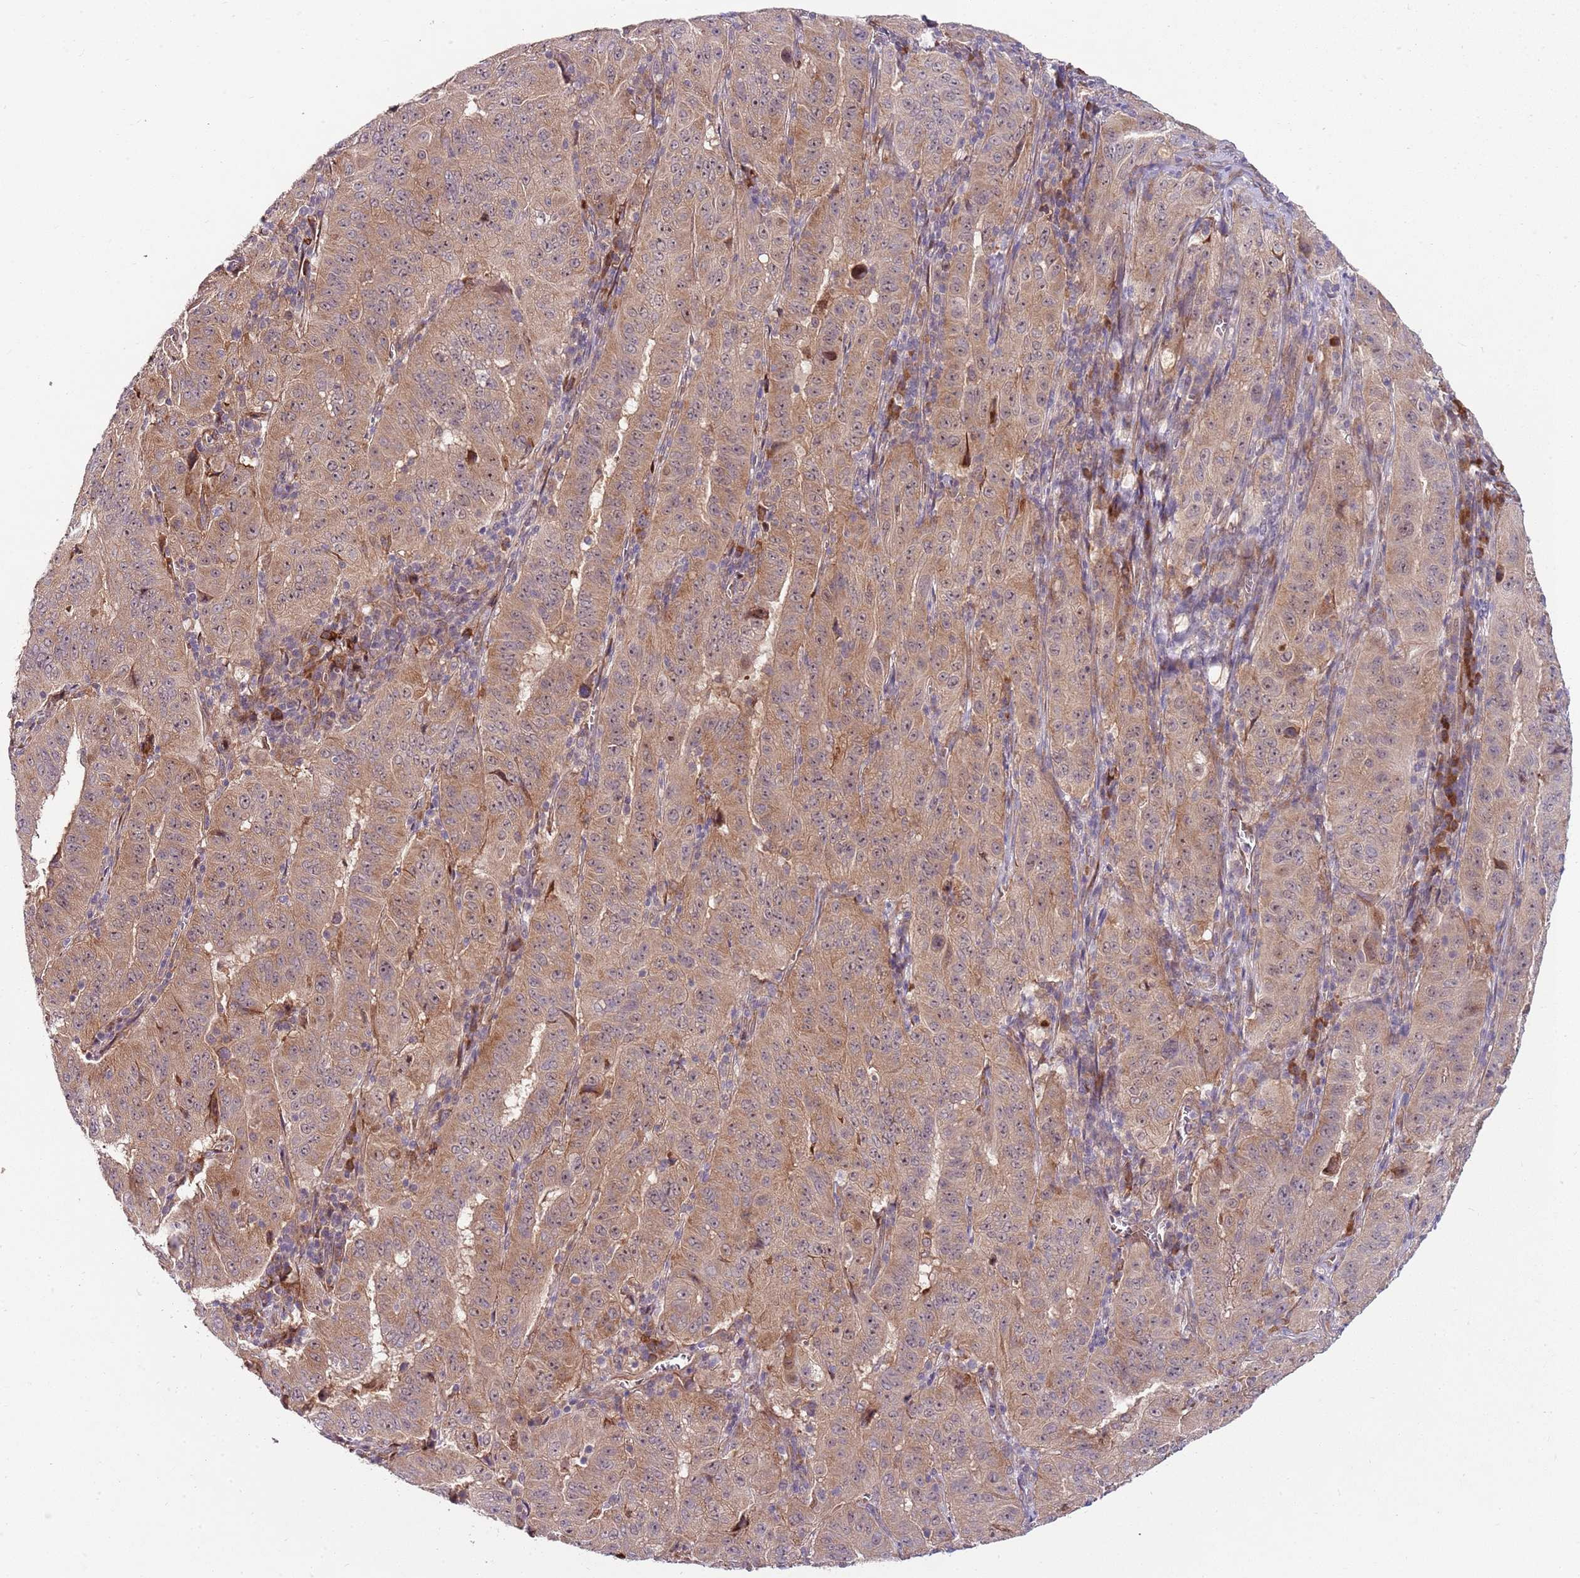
{"staining": {"intensity": "moderate", "quantity": ">75%", "location": "cytoplasmic/membranous"}, "tissue": "pancreatic cancer", "cell_type": "Tumor cells", "image_type": "cancer", "snomed": [{"axis": "morphology", "description": "Adenocarcinoma, NOS"}, {"axis": "topography", "description": "Pancreas"}], "caption": "This is an image of immunohistochemistry (IHC) staining of pancreatic adenocarcinoma, which shows moderate expression in the cytoplasmic/membranous of tumor cells.", "gene": "FBXL22", "patient": {"sex": "male", "age": 63}}